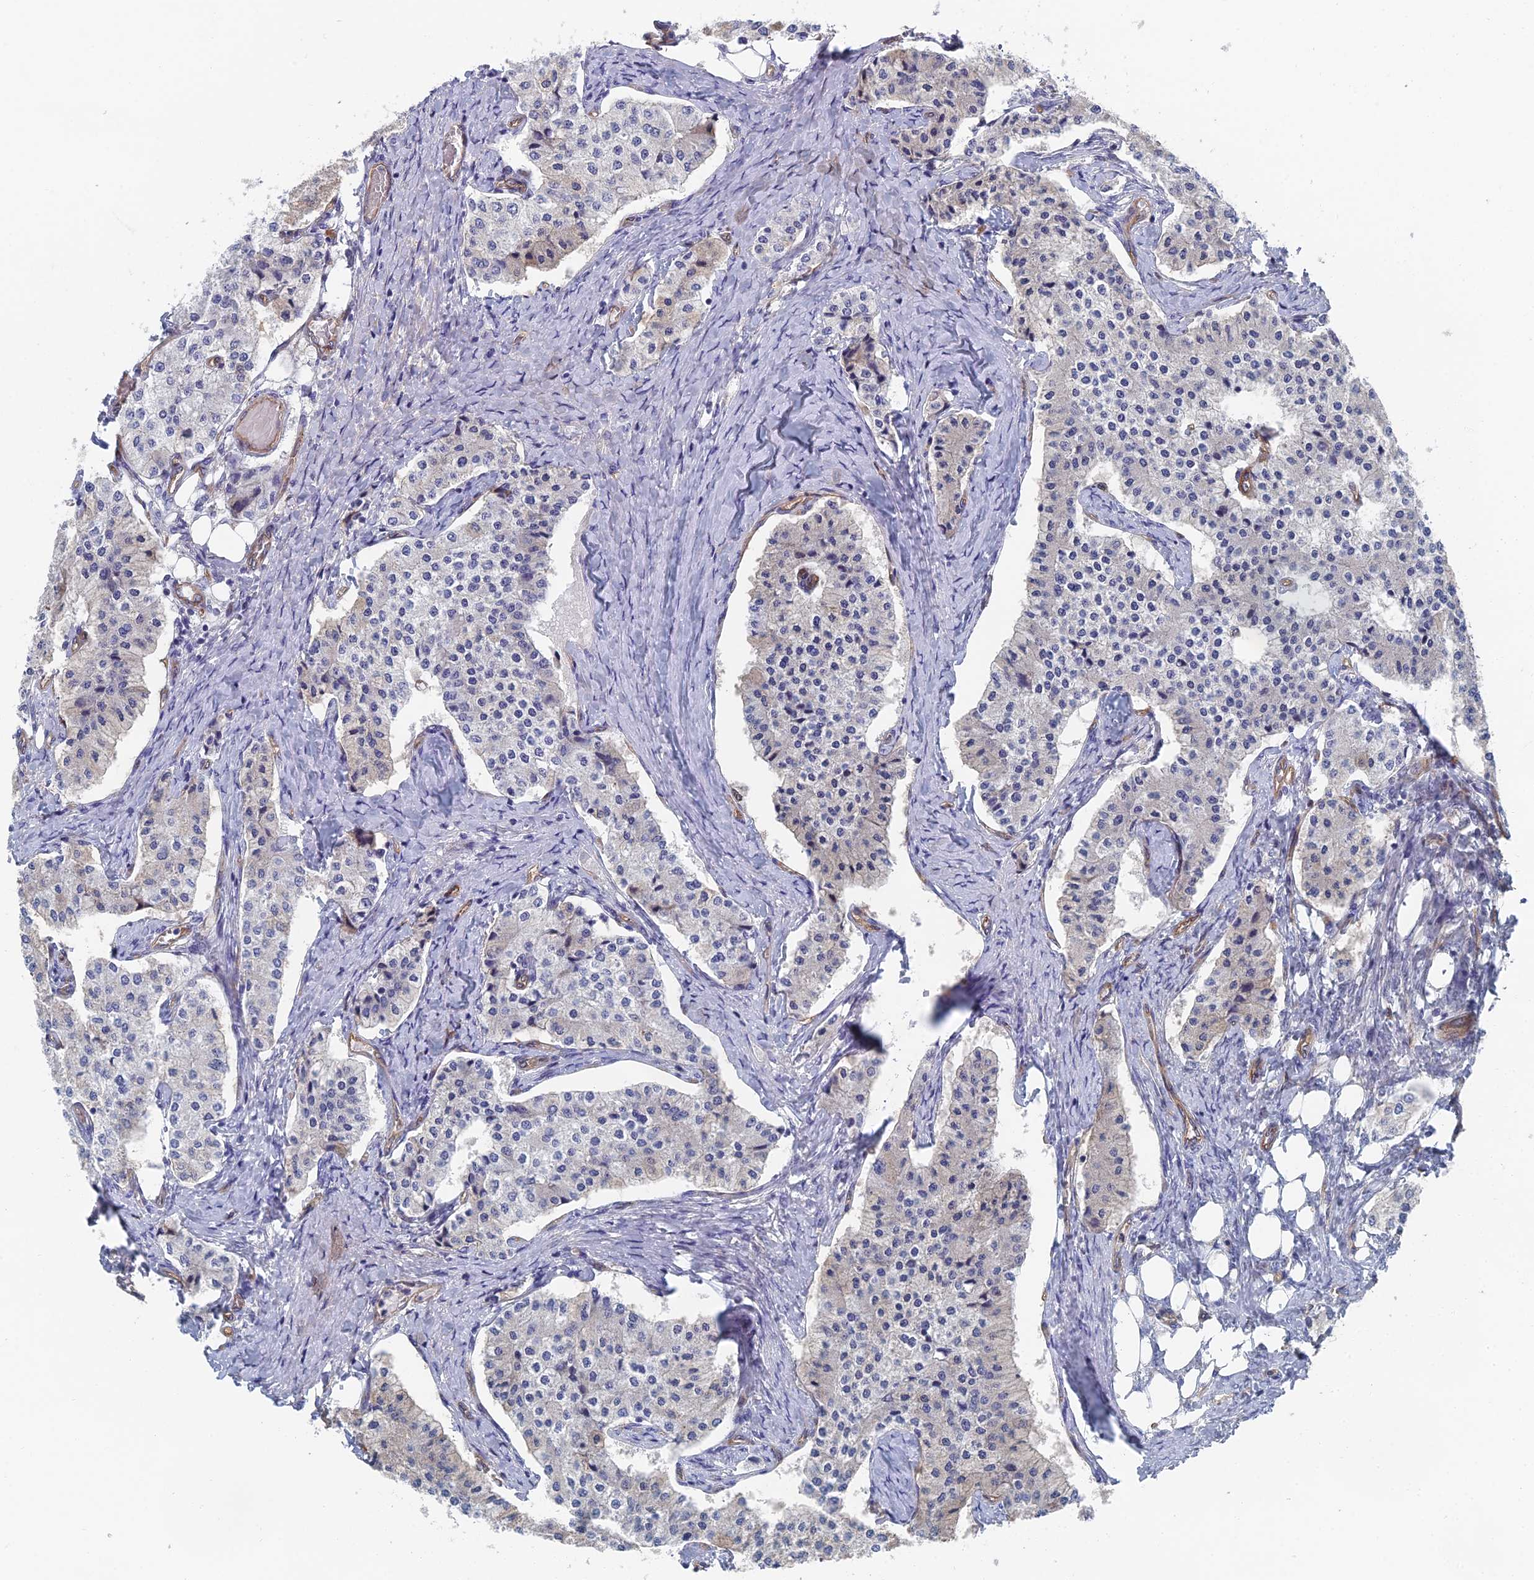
{"staining": {"intensity": "negative", "quantity": "none", "location": "none"}, "tissue": "carcinoid", "cell_type": "Tumor cells", "image_type": "cancer", "snomed": [{"axis": "morphology", "description": "Carcinoid, malignant, NOS"}, {"axis": "topography", "description": "Colon"}], "caption": "Tumor cells show no significant positivity in carcinoid.", "gene": "ARAP3", "patient": {"sex": "female", "age": 52}}